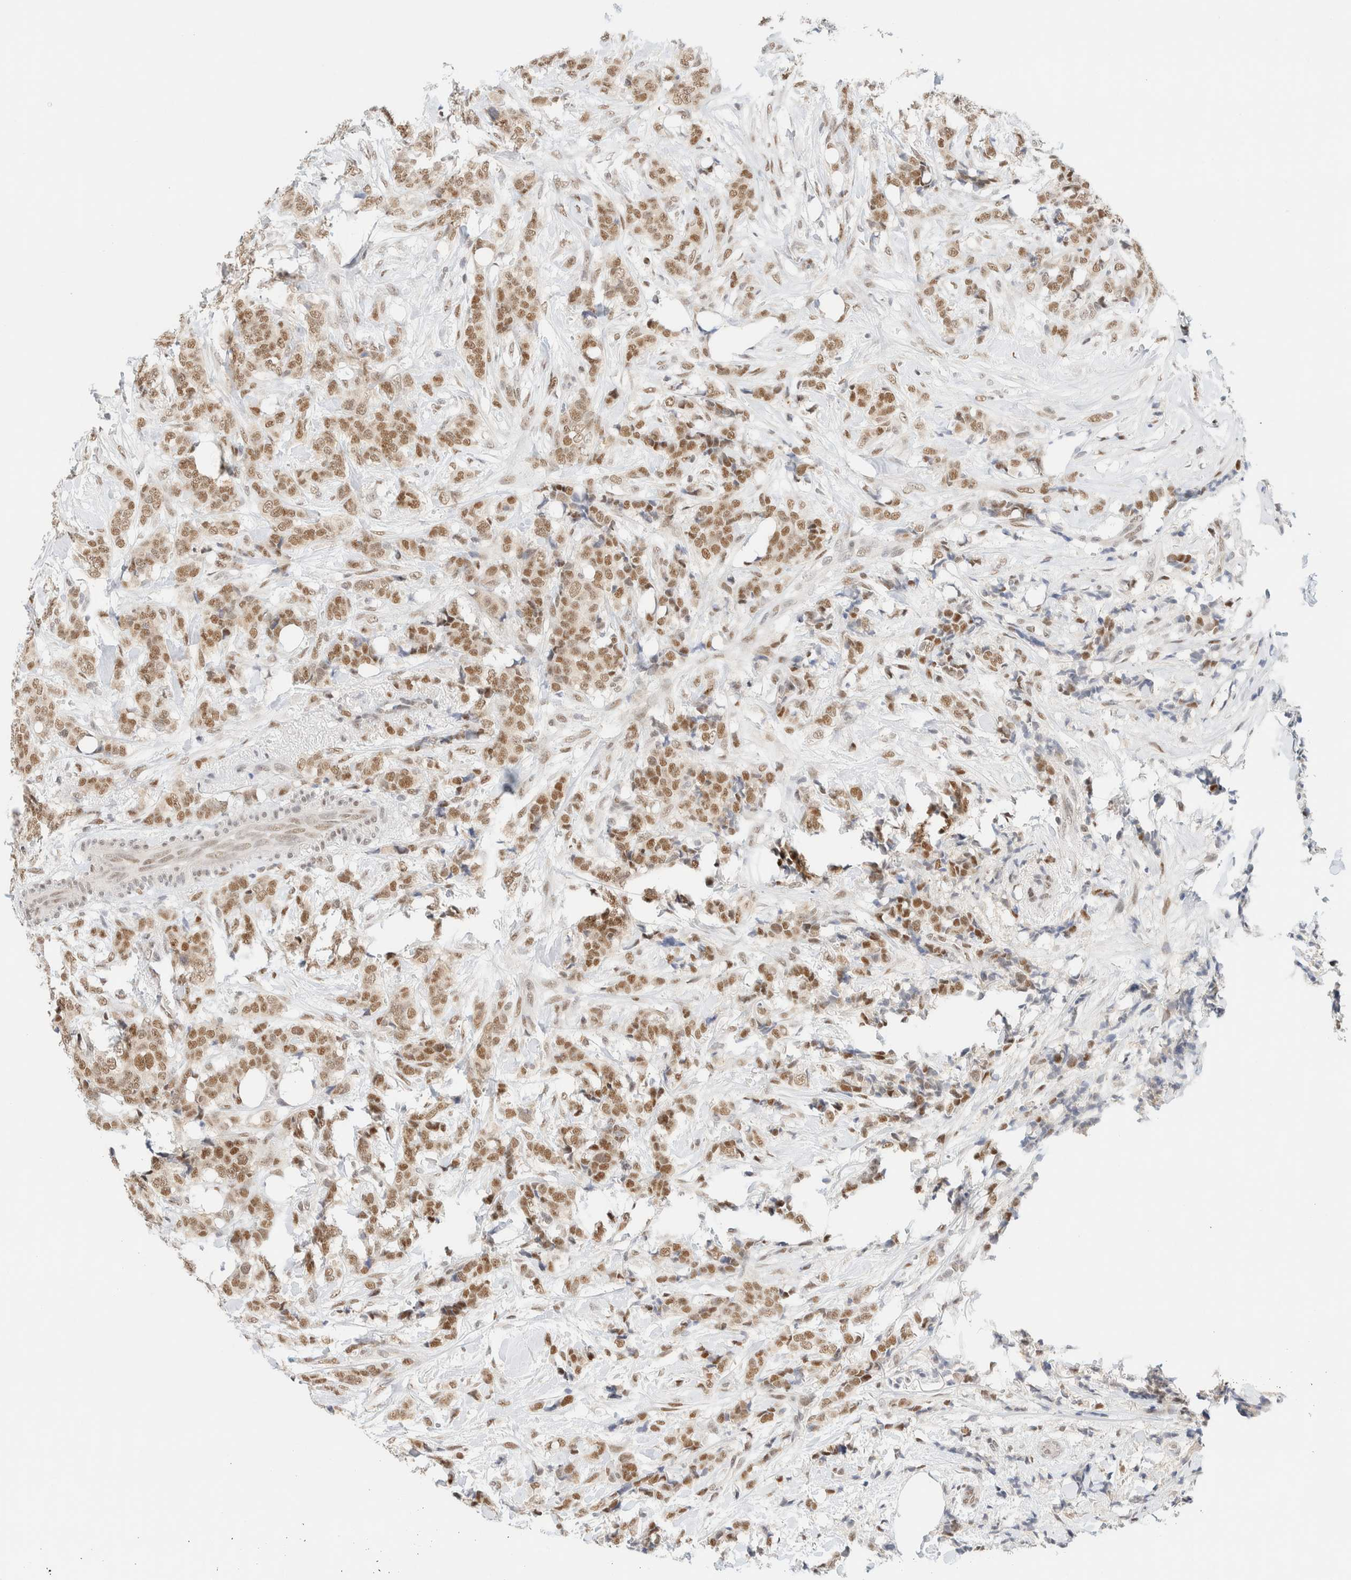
{"staining": {"intensity": "moderate", "quantity": ">75%", "location": "nuclear"}, "tissue": "breast cancer", "cell_type": "Tumor cells", "image_type": "cancer", "snomed": [{"axis": "morphology", "description": "Lobular carcinoma"}, {"axis": "topography", "description": "Skin"}, {"axis": "topography", "description": "Breast"}], "caption": "High-magnification brightfield microscopy of breast lobular carcinoma stained with DAB (brown) and counterstained with hematoxylin (blue). tumor cells exhibit moderate nuclear expression is appreciated in approximately>75% of cells.", "gene": "PYGO2", "patient": {"sex": "female", "age": 46}}